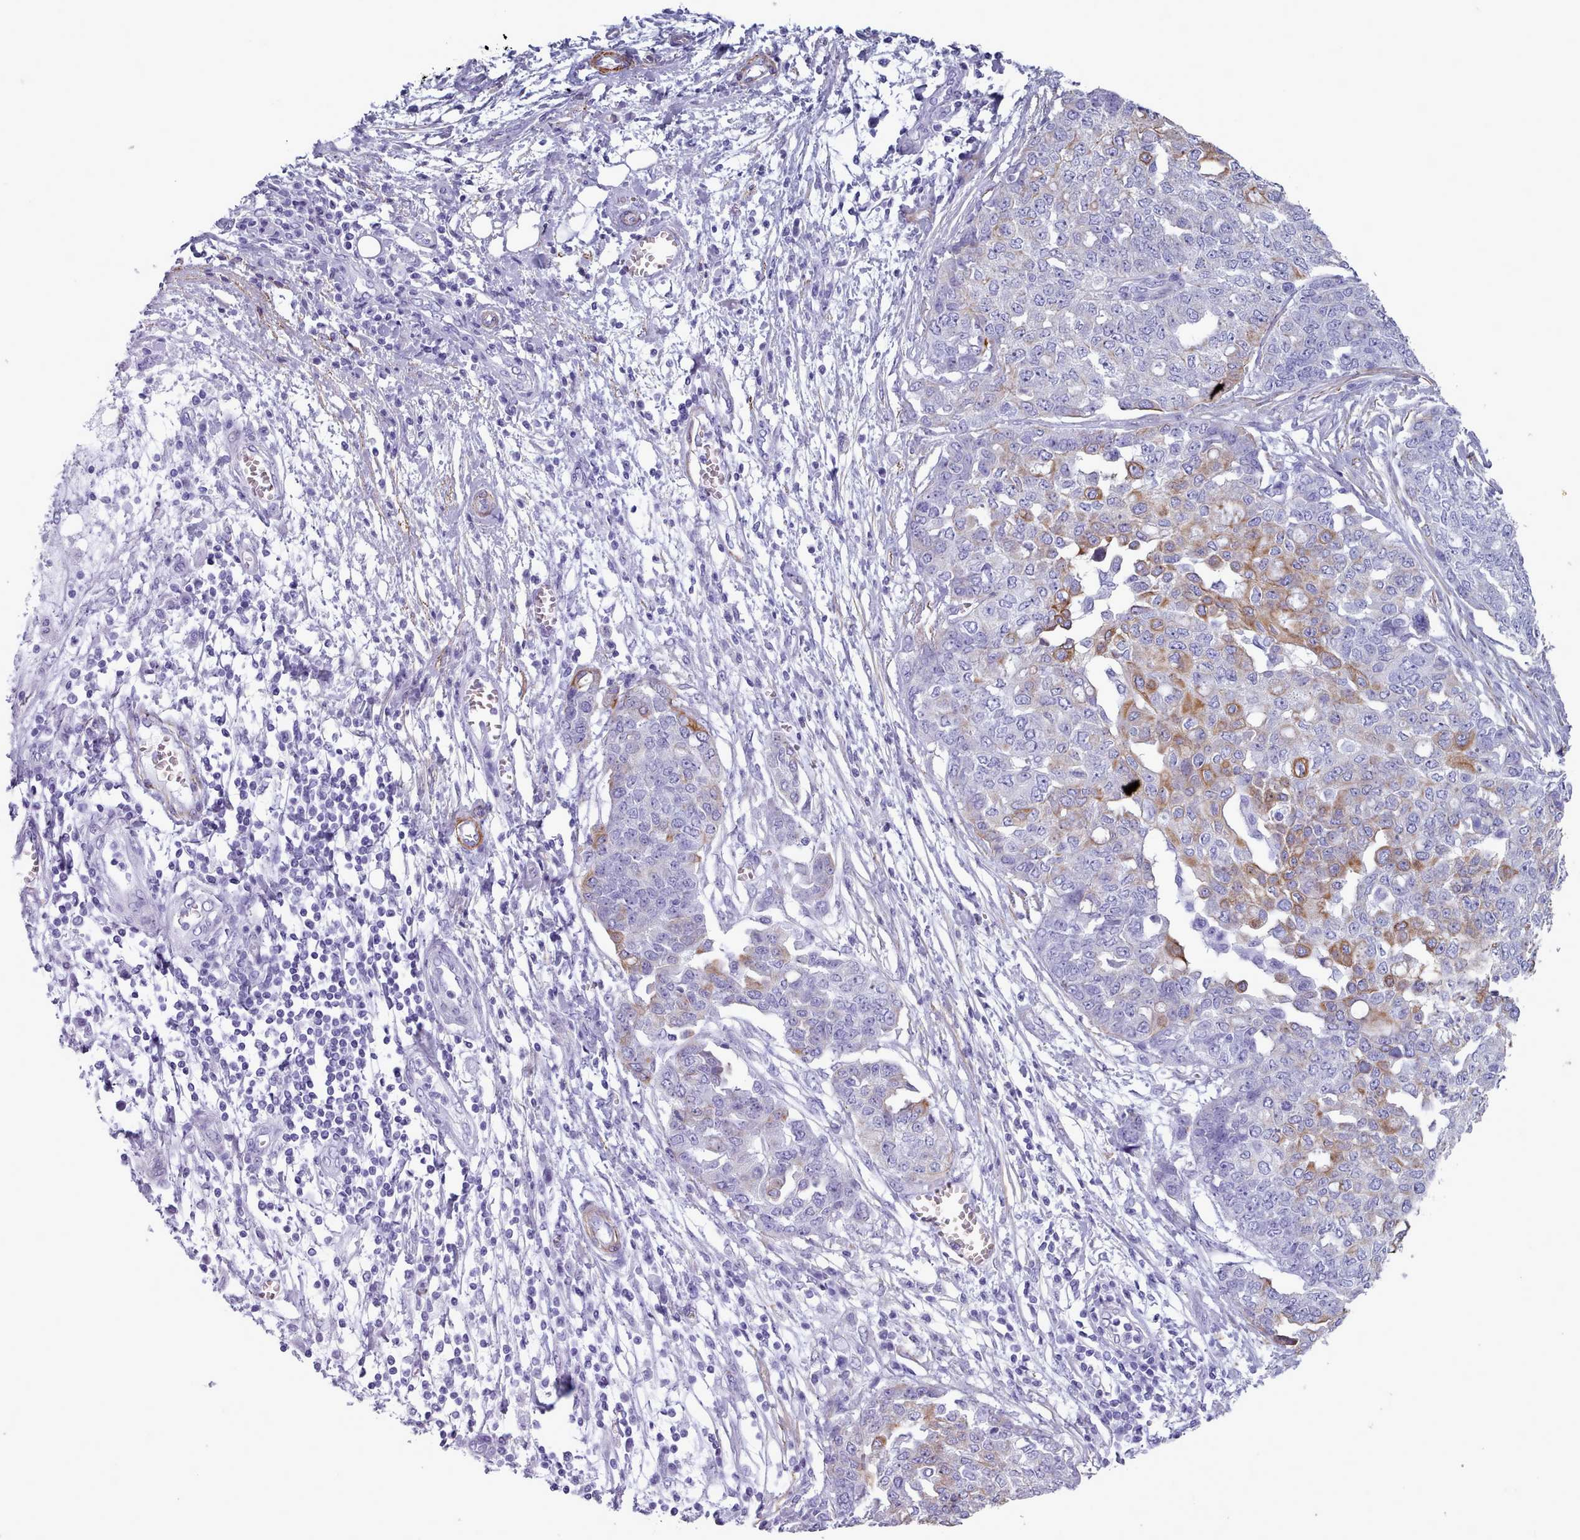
{"staining": {"intensity": "moderate", "quantity": "<25%", "location": "cytoplasmic/membranous"}, "tissue": "ovarian cancer", "cell_type": "Tumor cells", "image_type": "cancer", "snomed": [{"axis": "morphology", "description": "Cystadenocarcinoma, serous, NOS"}, {"axis": "topography", "description": "Soft tissue"}, {"axis": "topography", "description": "Ovary"}], "caption": "Human ovarian serous cystadenocarcinoma stained for a protein (brown) exhibits moderate cytoplasmic/membranous positive positivity in about <25% of tumor cells.", "gene": "FPGS", "patient": {"sex": "female", "age": 57}}